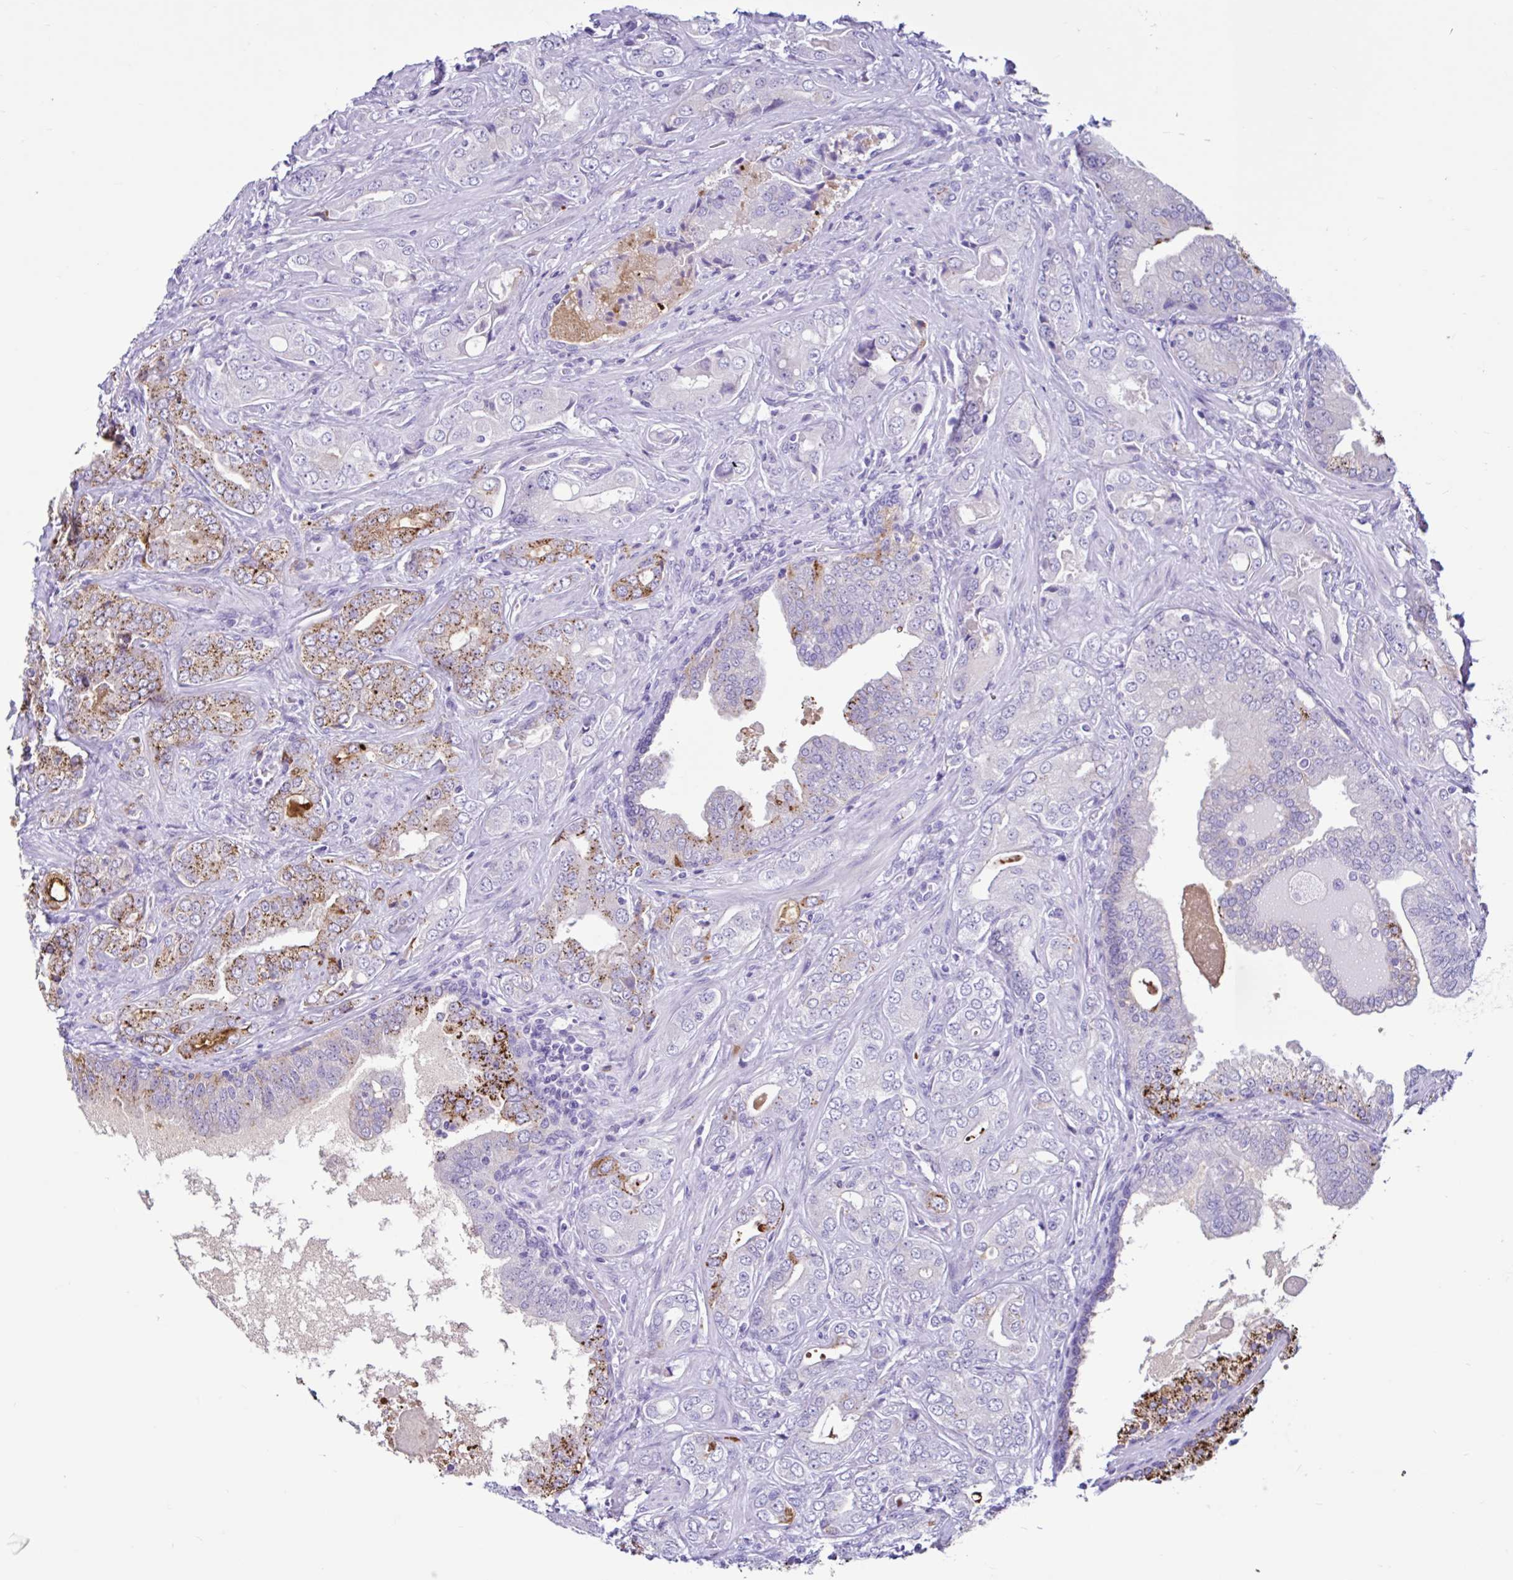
{"staining": {"intensity": "moderate", "quantity": ">75%", "location": "cytoplasmic/membranous"}, "tissue": "prostate cancer", "cell_type": "Tumor cells", "image_type": "cancer", "snomed": [{"axis": "morphology", "description": "Adenocarcinoma, High grade"}, {"axis": "topography", "description": "Prostate"}], "caption": "DAB immunohistochemical staining of prostate high-grade adenocarcinoma shows moderate cytoplasmic/membranous protein positivity in approximately >75% of tumor cells.", "gene": "CYP19A1", "patient": {"sex": "male", "age": 67}}